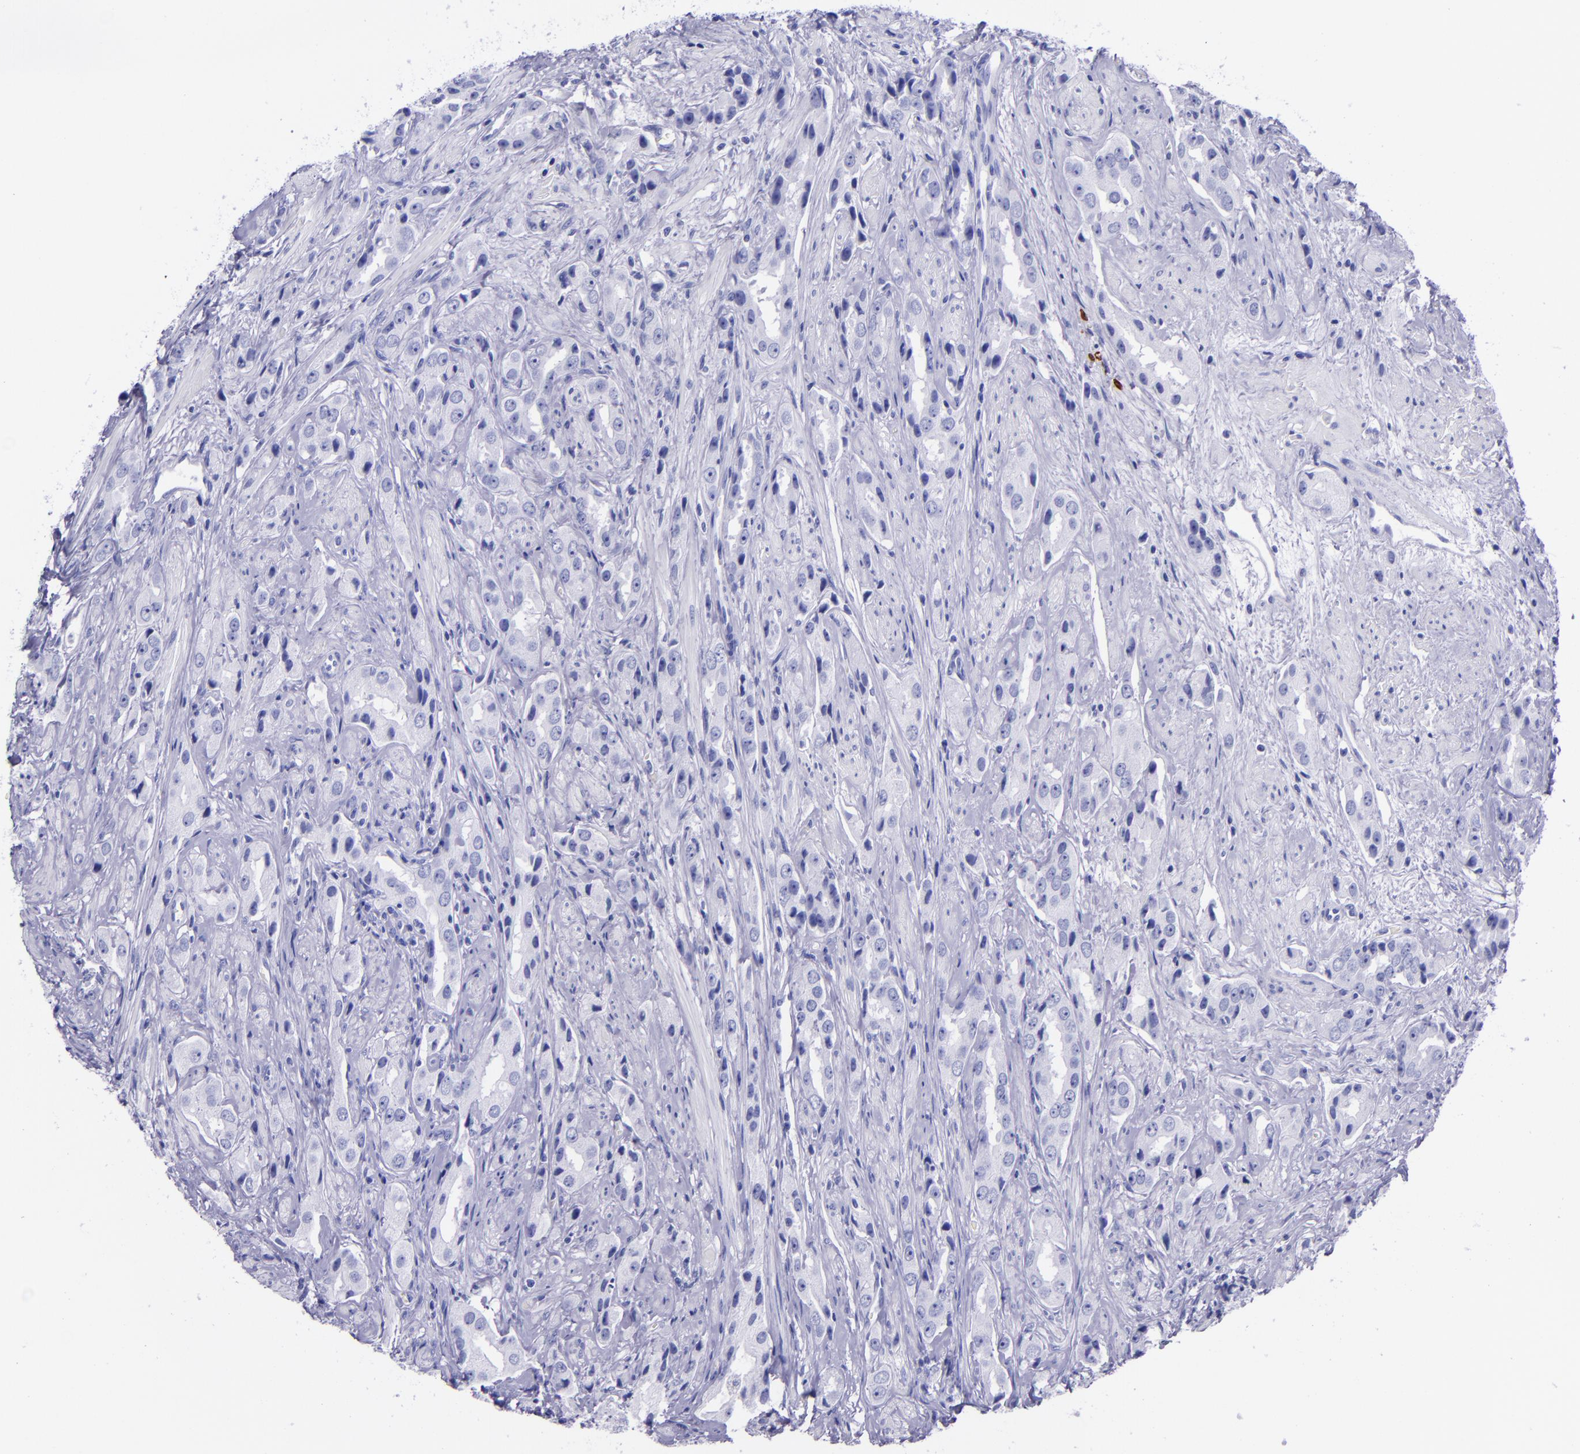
{"staining": {"intensity": "negative", "quantity": "none", "location": "none"}, "tissue": "prostate cancer", "cell_type": "Tumor cells", "image_type": "cancer", "snomed": [{"axis": "morphology", "description": "Adenocarcinoma, Medium grade"}, {"axis": "topography", "description": "Prostate"}], "caption": "Image shows no significant protein expression in tumor cells of prostate cancer.", "gene": "MBP", "patient": {"sex": "male", "age": 53}}